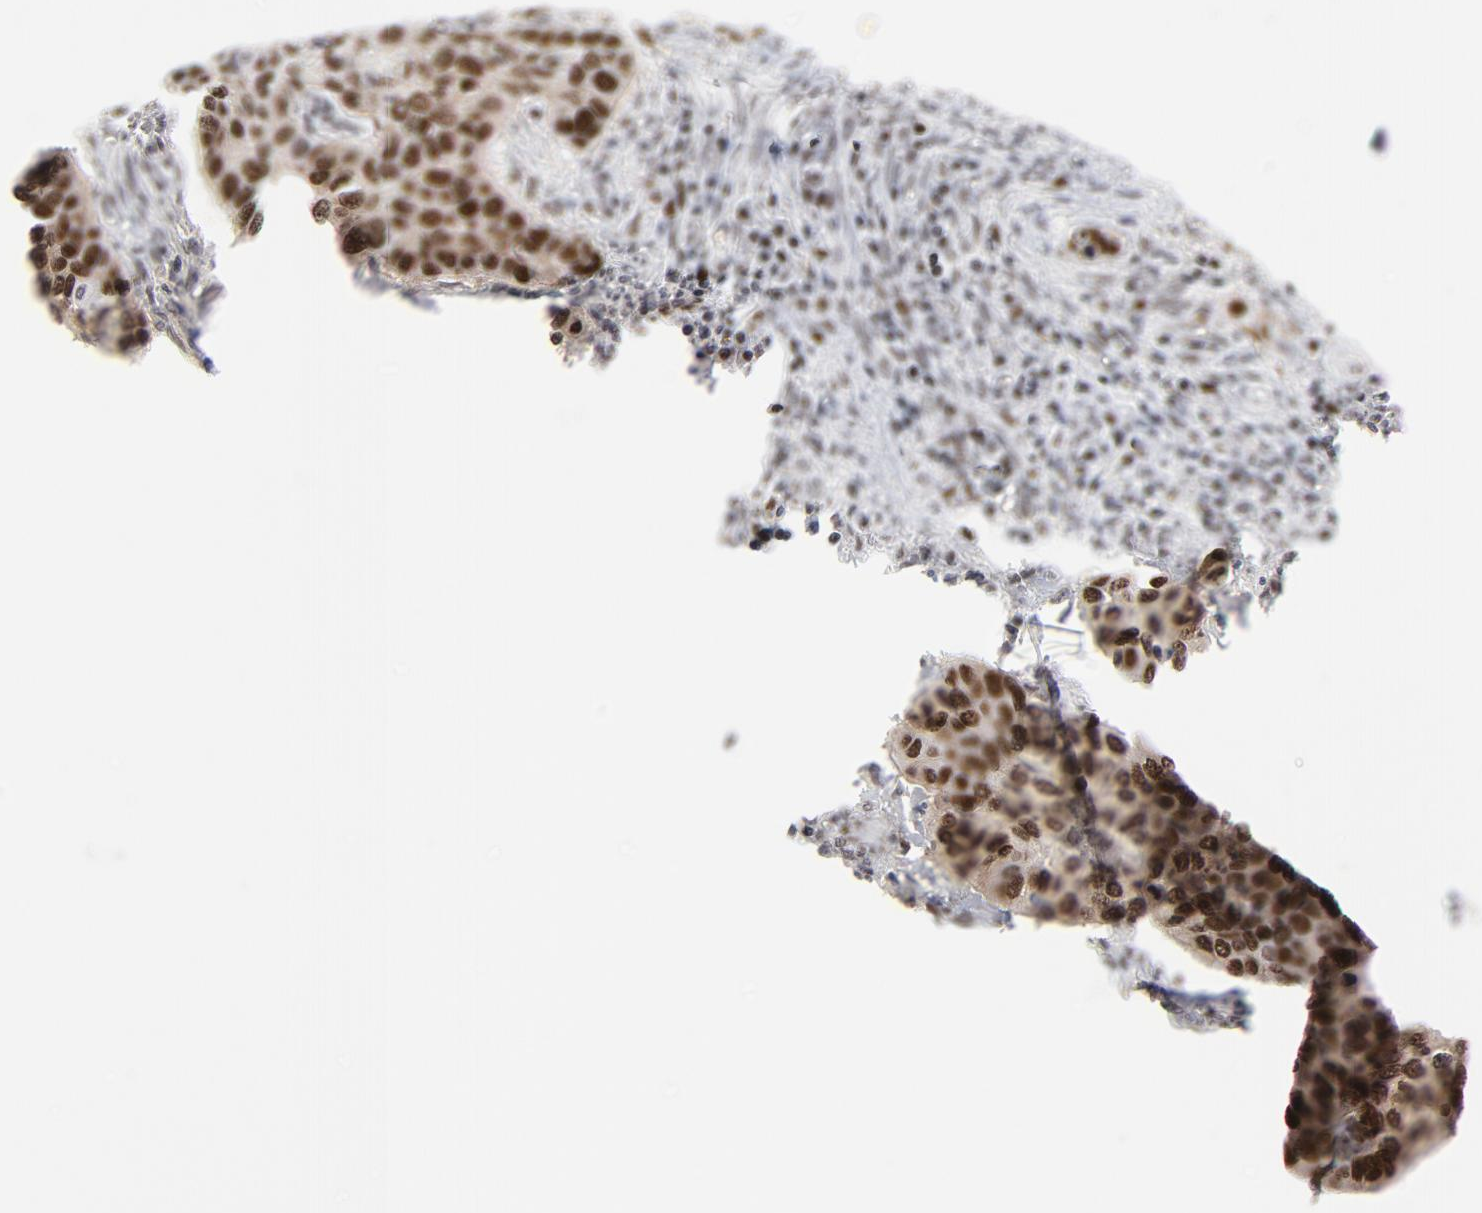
{"staining": {"intensity": "strong", "quantity": ">75%", "location": "nuclear"}, "tissue": "cervical cancer", "cell_type": "Tumor cells", "image_type": "cancer", "snomed": [{"axis": "morphology", "description": "Adenocarcinoma, NOS"}, {"axis": "topography", "description": "Cervix"}], "caption": "High-magnification brightfield microscopy of cervical cancer stained with DAB (brown) and counterstained with hematoxylin (blue). tumor cells exhibit strong nuclear staining is identified in approximately>75% of cells. (IHC, brightfield microscopy, high magnification).", "gene": "RFC4", "patient": {"sex": "female", "age": 29}}